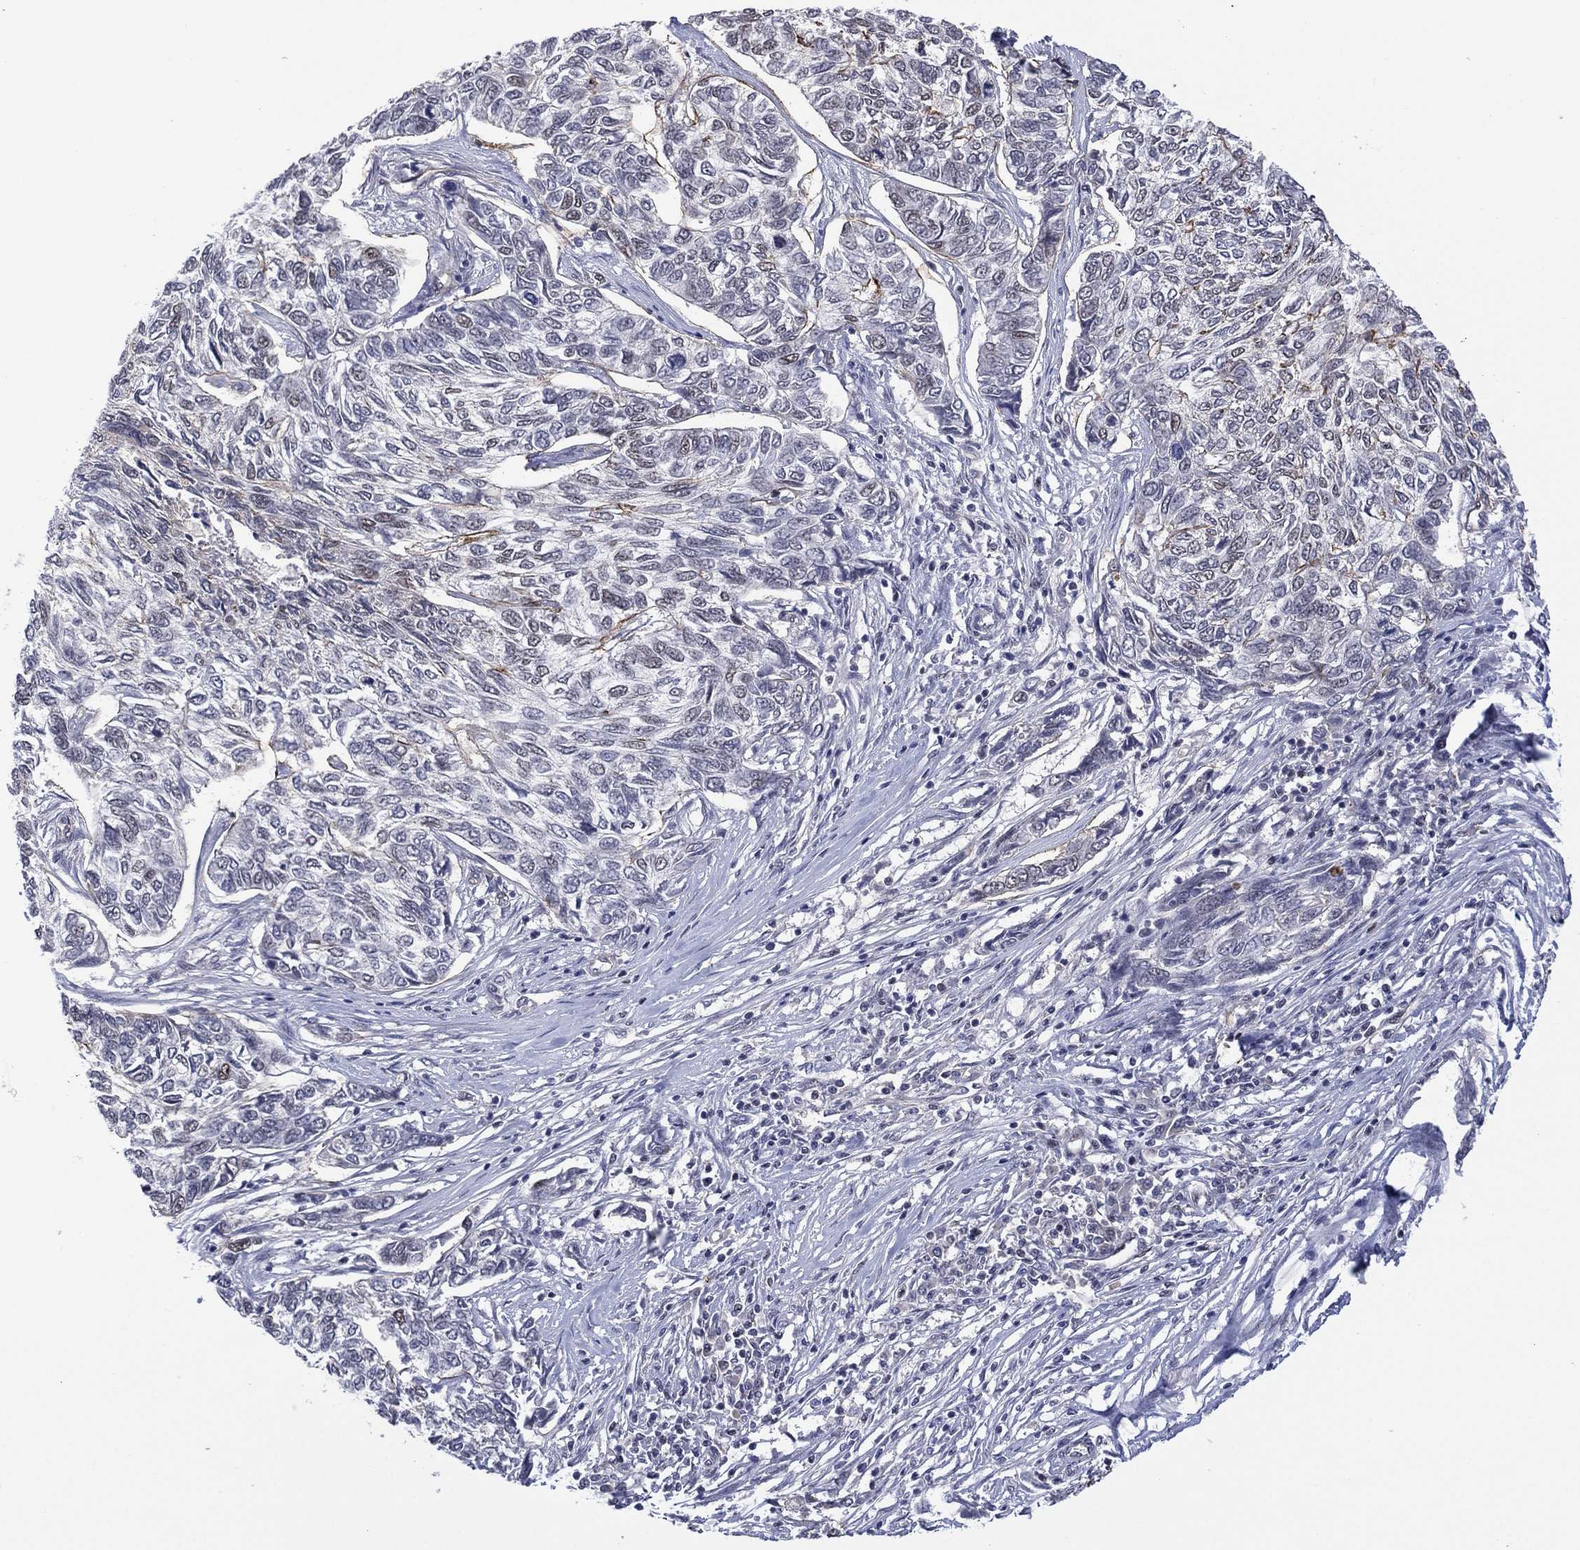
{"staining": {"intensity": "negative", "quantity": "none", "location": "none"}, "tissue": "skin cancer", "cell_type": "Tumor cells", "image_type": "cancer", "snomed": [{"axis": "morphology", "description": "Basal cell carcinoma"}, {"axis": "topography", "description": "Skin"}], "caption": "Protein analysis of skin basal cell carcinoma shows no significant expression in tumor cells.", "gene": "GSE1", "patient": {"sex": "female", "age": 65}}